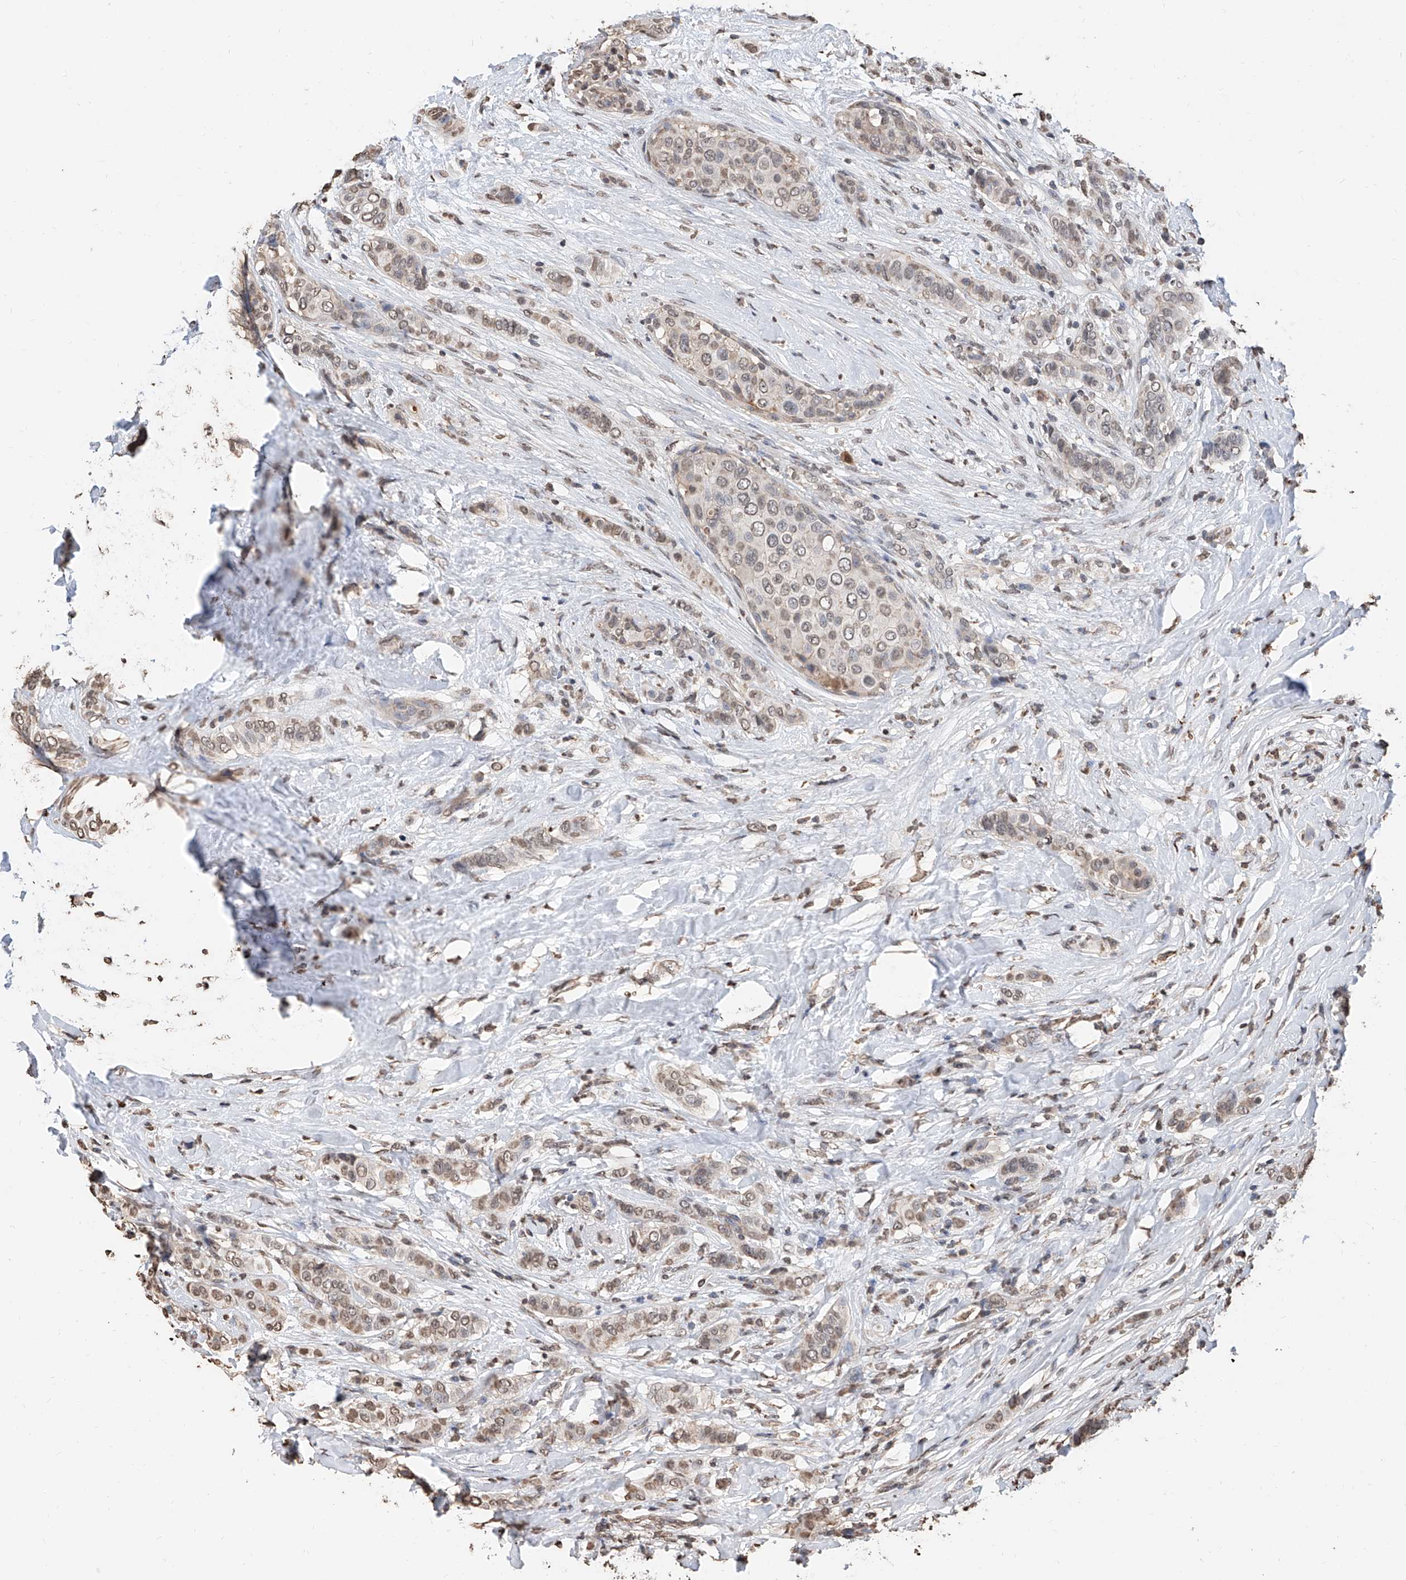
{"staining": {"intensity": "weak", "quantity": ">75%", "location": "nuclear"}, "tissue": "breast cancer", "cell_type": "Tumor cells", "image_type": "cancer", "snomed": [{"axis": "morphology", "description": "Lobular carcinoma"}, {"axis": "topography", "description": "Breast"}], "caption": "There is low levels of weak nuclear expression in tumor cells of lobular carcinoma (breast), as demonstrated by immunohistochemical staining (brown color).", "gene": "RP9", "patient": {"sex": "female", "age": 51}}